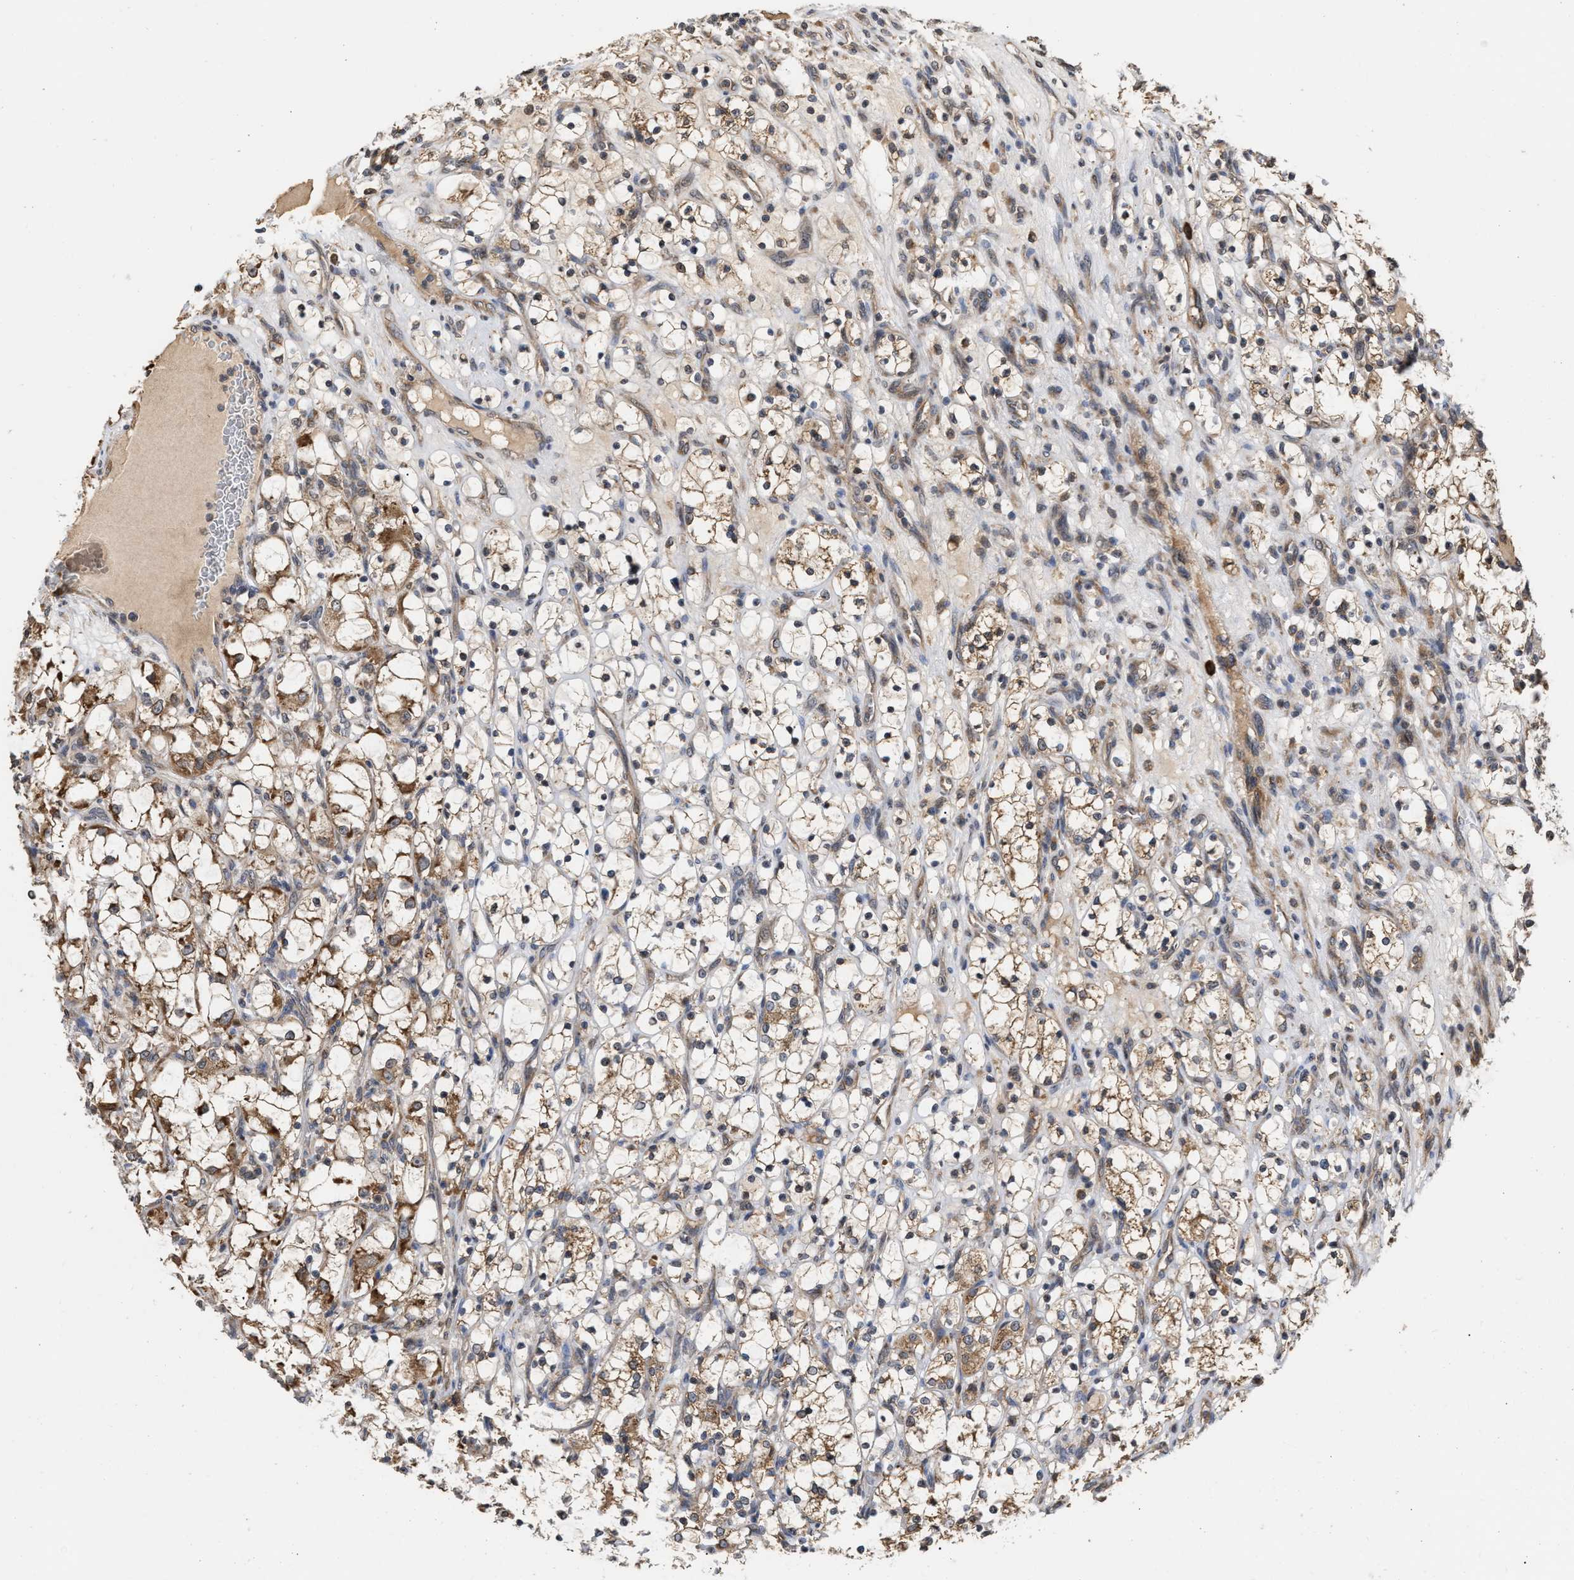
{"staining": {"intensity": "moderate", "quantity": "25%-75%", "location": "cytoplasmic/membranous"}, "tissue": "renal cancer", "cell_type": "Tumor cells", "image_type": "cancer", "snomed": [{"axis": "morphology", "description": "Adenocarcinoma, NOS"}, {"axis": "topography", "description": "Kidney"}], "caption": "Protein analysis of adenocarcinoma (renal) tissue reveals moderate cytoplasmic/membranous expression in approximately 25%-75% of tumor cells. (DAB (3,3'-diaminobenzidine) IHC, brown staining for protein, blue staining for nuclei).", "gene": "SAR1A", "patient": {"sex": "female", "age": 69}}